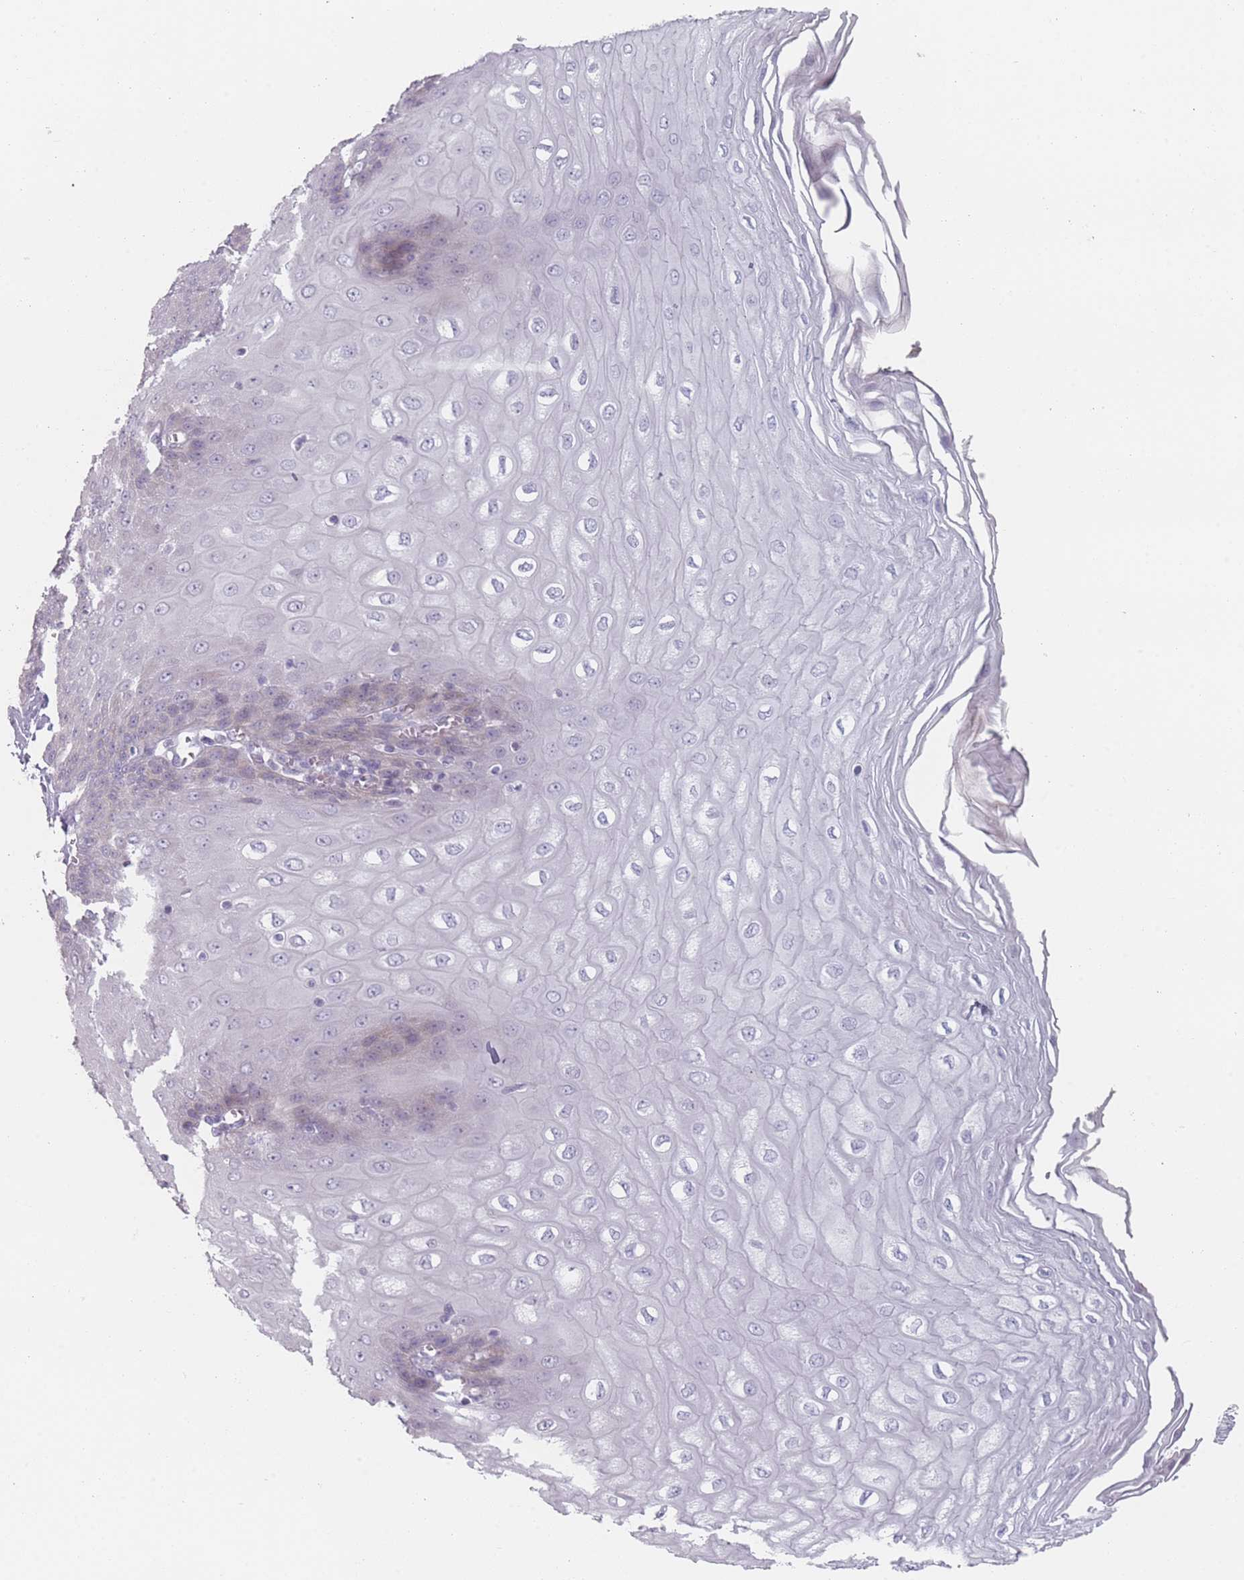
{"staining": {"intensity": "moderate", "quantity": "25%-75%", "location": "cytoplasmic/membranous"}, "tissue": "esophagus", "cell_type": "Squamous epithelial cells", "image_type": "normal", "snomed": [{"axis": "morphology", "description": "Normal tissue, NOS"}, {"axis": "topography", "description": "Esophagus"}], "caption": "Immunohistochemistry (IHC) (DAB) staining of normal esophagus exhibits moderate cytoplasmic/membranous protein staining in approximately 25%-75% of squamous epithelial cells.", "gene": "RNF4", "patient": {"sex": "male", "age": 60}}